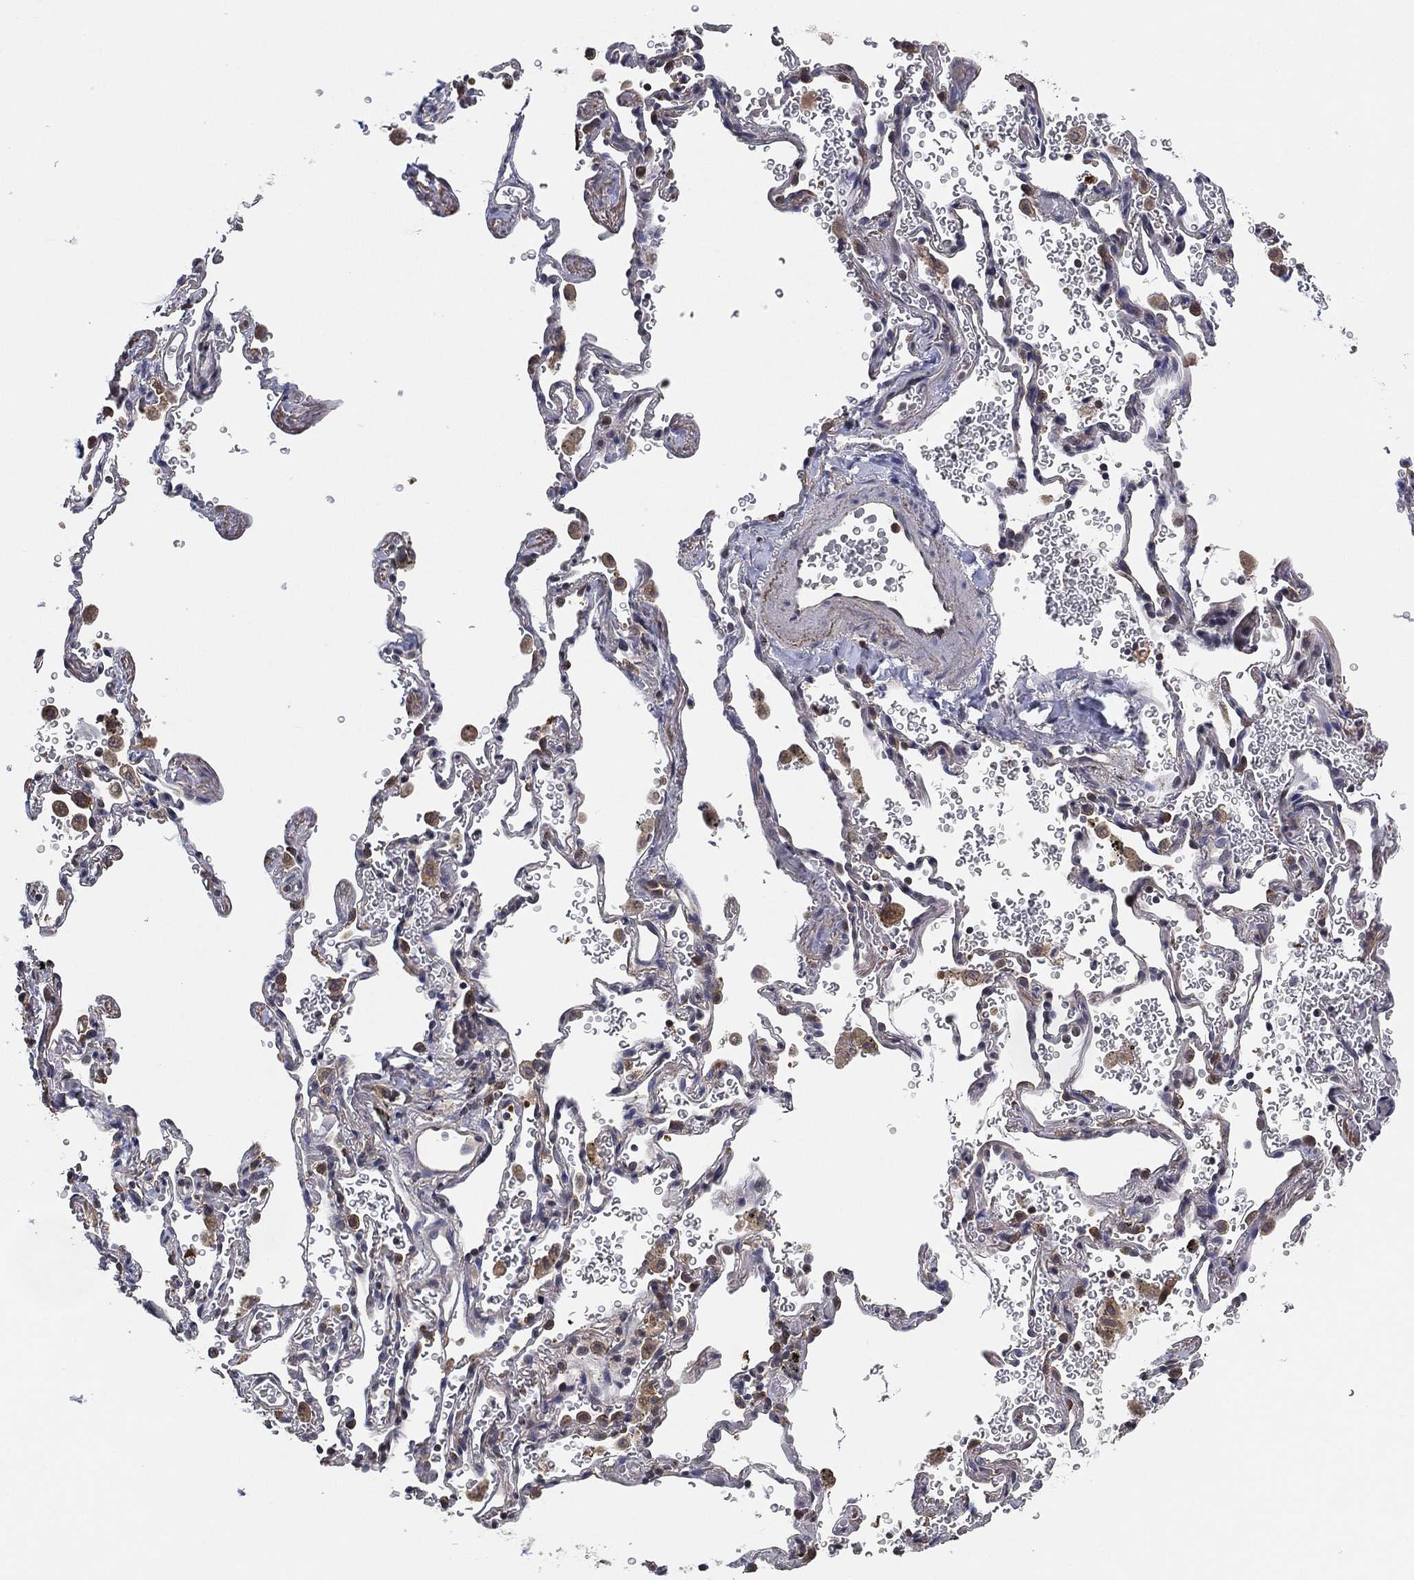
{"staining": {"intensity": "negative", "quantity": "none", "location": "none"}, "tissue": "soft tissue", "cell_type": "Fibroblasts", "image_type": "normal", "snomed": [{"axis": "morphology", "description": "Normal tissue, NOS"}, {"axis": "morphology", "description": "Adenocarcinoma, NOS"}, {"axis": "topography", "description": "Cartilage tissue"}, {"axis": "topography", "description": "Lung"}], "caption": "DAB (3,3'-diaminobenzidine) immunohistochemical staining of normal human soft tissue demonstrates no significant positivity in fibroblasts. The staining is performed using DAB (3,3'-diaminobenzidine) brown chromogen with nuclei counter-stained in using hematoxylin.", "gene": "SELENOO", "patient": {"sex": "male", "age": 59}}